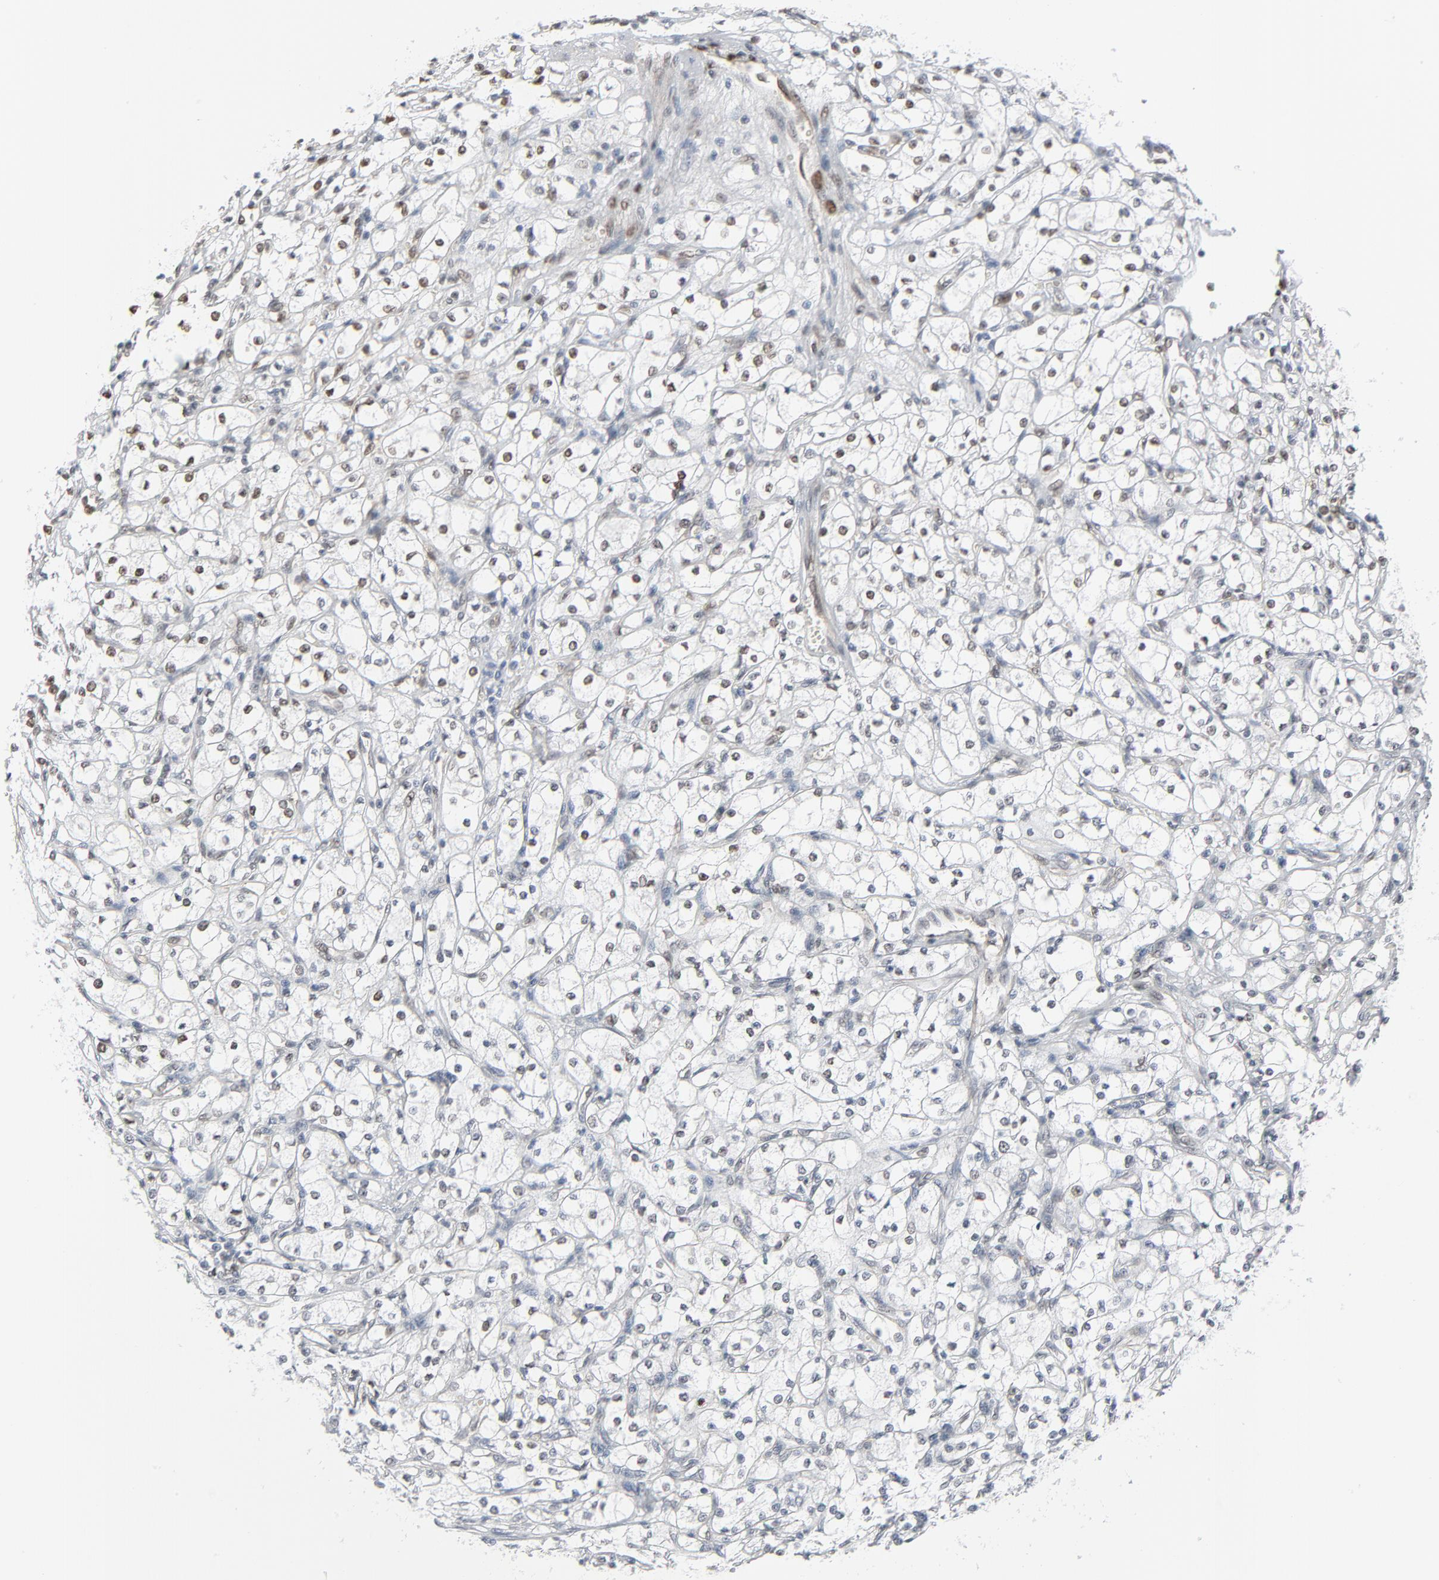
{"staining": {"intensity": "moderate", "quantity": "25%-75%", "location": "nuclear"}, "tissue": "renal cancer", "cell_type": "Tumor cells", "image_type": "cancer", "snomed": [{"axis": "morphology", "description": "Adenocarcinoma, NOS"}, {"axis": "topography", "description": "Kidney"}], "caption": "IHC image of neoplastic tissue: renal adenocarcinoma stained using IHC shows medium levels of moderate protein expression localized specifically in the nuclear of tumor cells, appearing as a nuclear brown color.", "gene": "CUX1", "patient": {"sex": "male", "age": 61}}